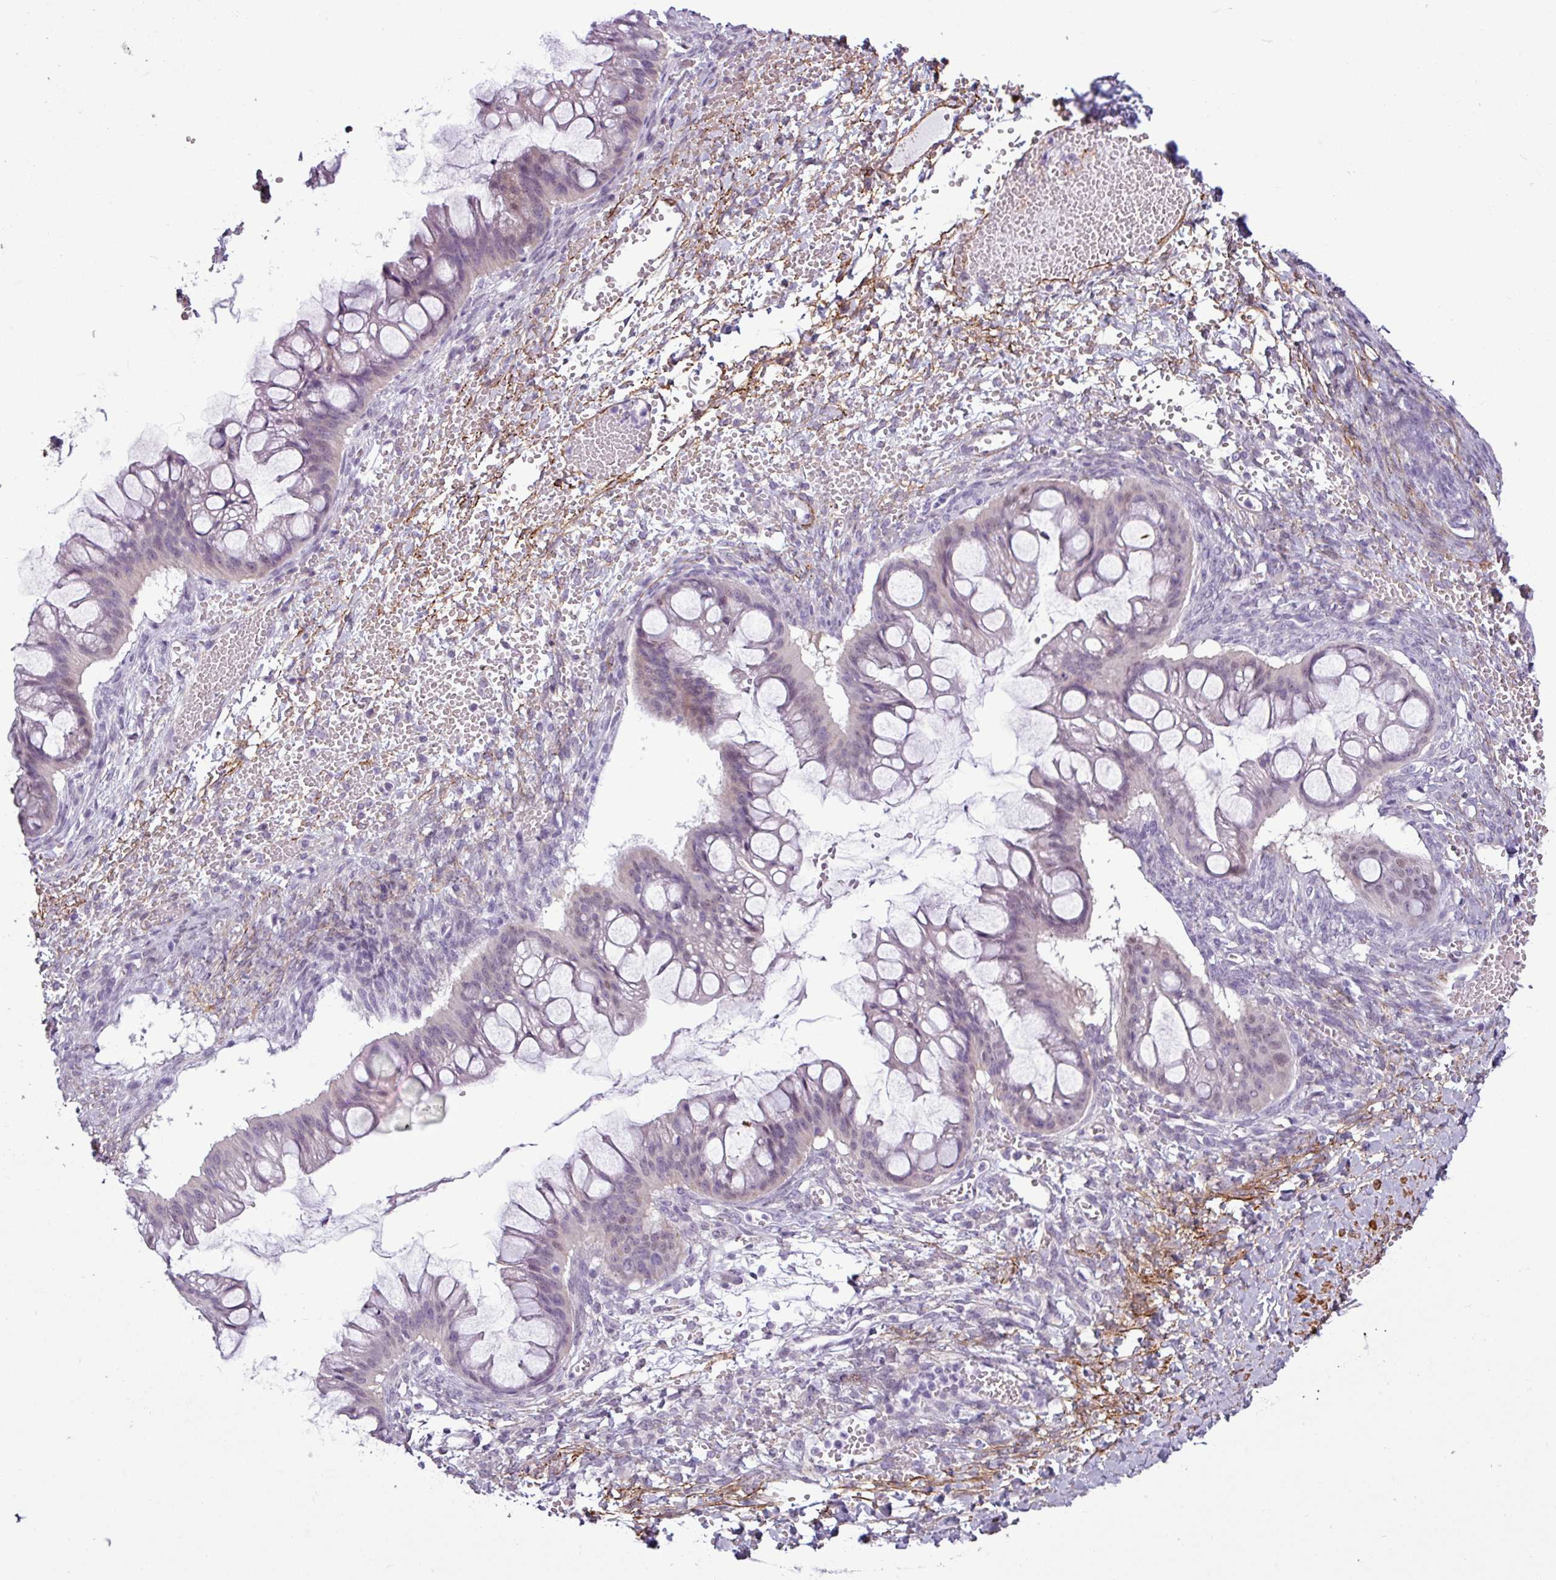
{"staining": {"intensity": "negative", "quantity": "none", "location": "none"}, "tissue": "ovarian cancer", "cell_type": "Tumor cells", "image_type": "cancer", "snomed": [{"axis": "morphology", "description": "Cystadenocarcinoma, mucinous, NOS"}, {"axis": "topography", "description": "Ovary"}], "caption": "A photomicrograph of human mucinous cystadenocarcinoma (ovarian) is negative for staining in tumor cells.", "gene": "ATP10A", "patient": {"sex": "female", "age": 73}}